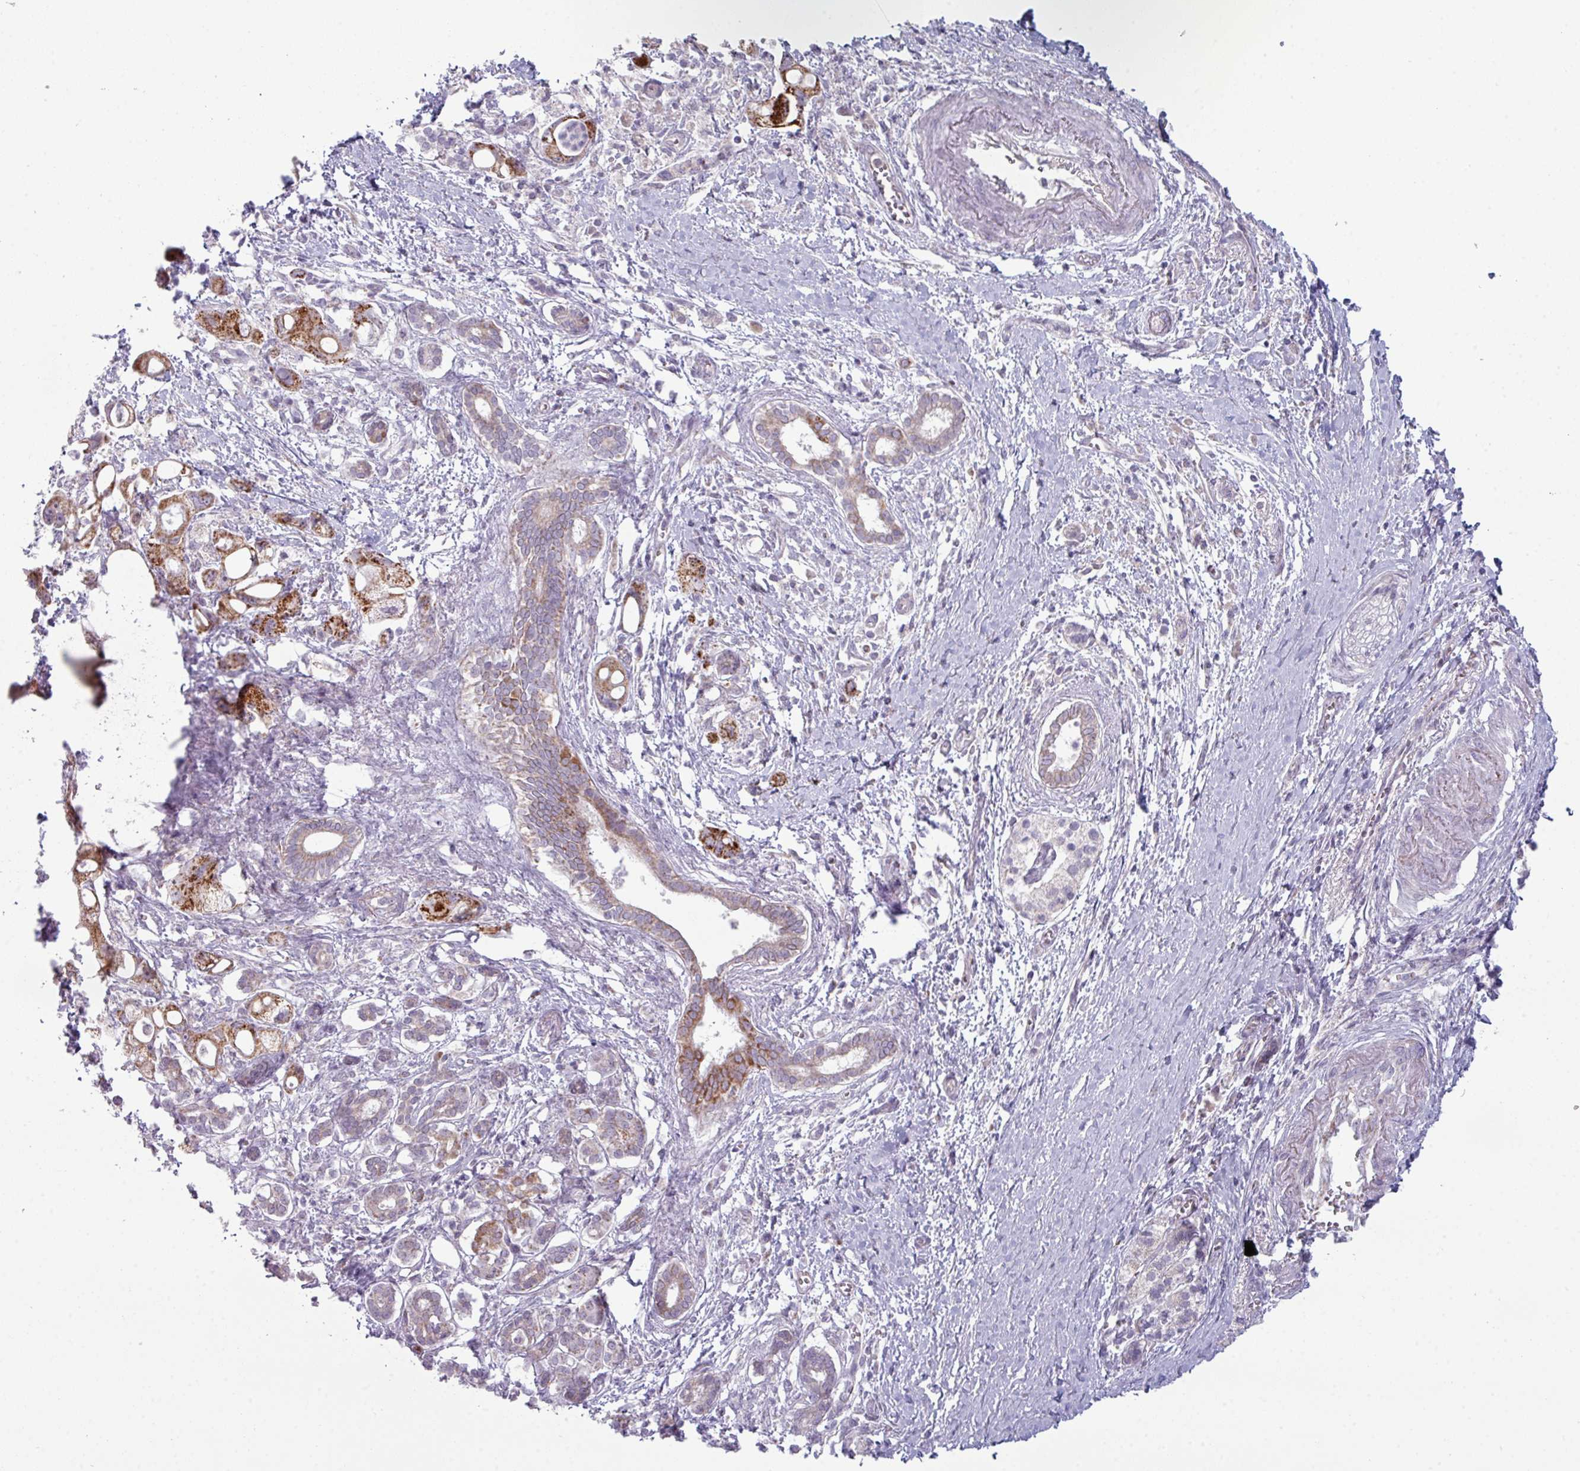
{"staining": {"intensity": "strong", "quantity": "25%-75%", "location": "cytoplasmic/membranous"}, "tissue": "pancreatic cancer", "cell_type": "Tumor cells", "image_type": "cancer", "snomed": [{"axis": "morphology", "description": "Adenocarcinoma, NOS"}, {"axis": "topography", "description": "Pancreas"}], "caption": "This image demonstrates IHC staining of human pancreatic cancer, with high strong cytoplasmic/membranous expression in approximately 25%-75% of tumor cells.", "gene": "ZNF615", "patient": {"sex": "male", "age": 68}}